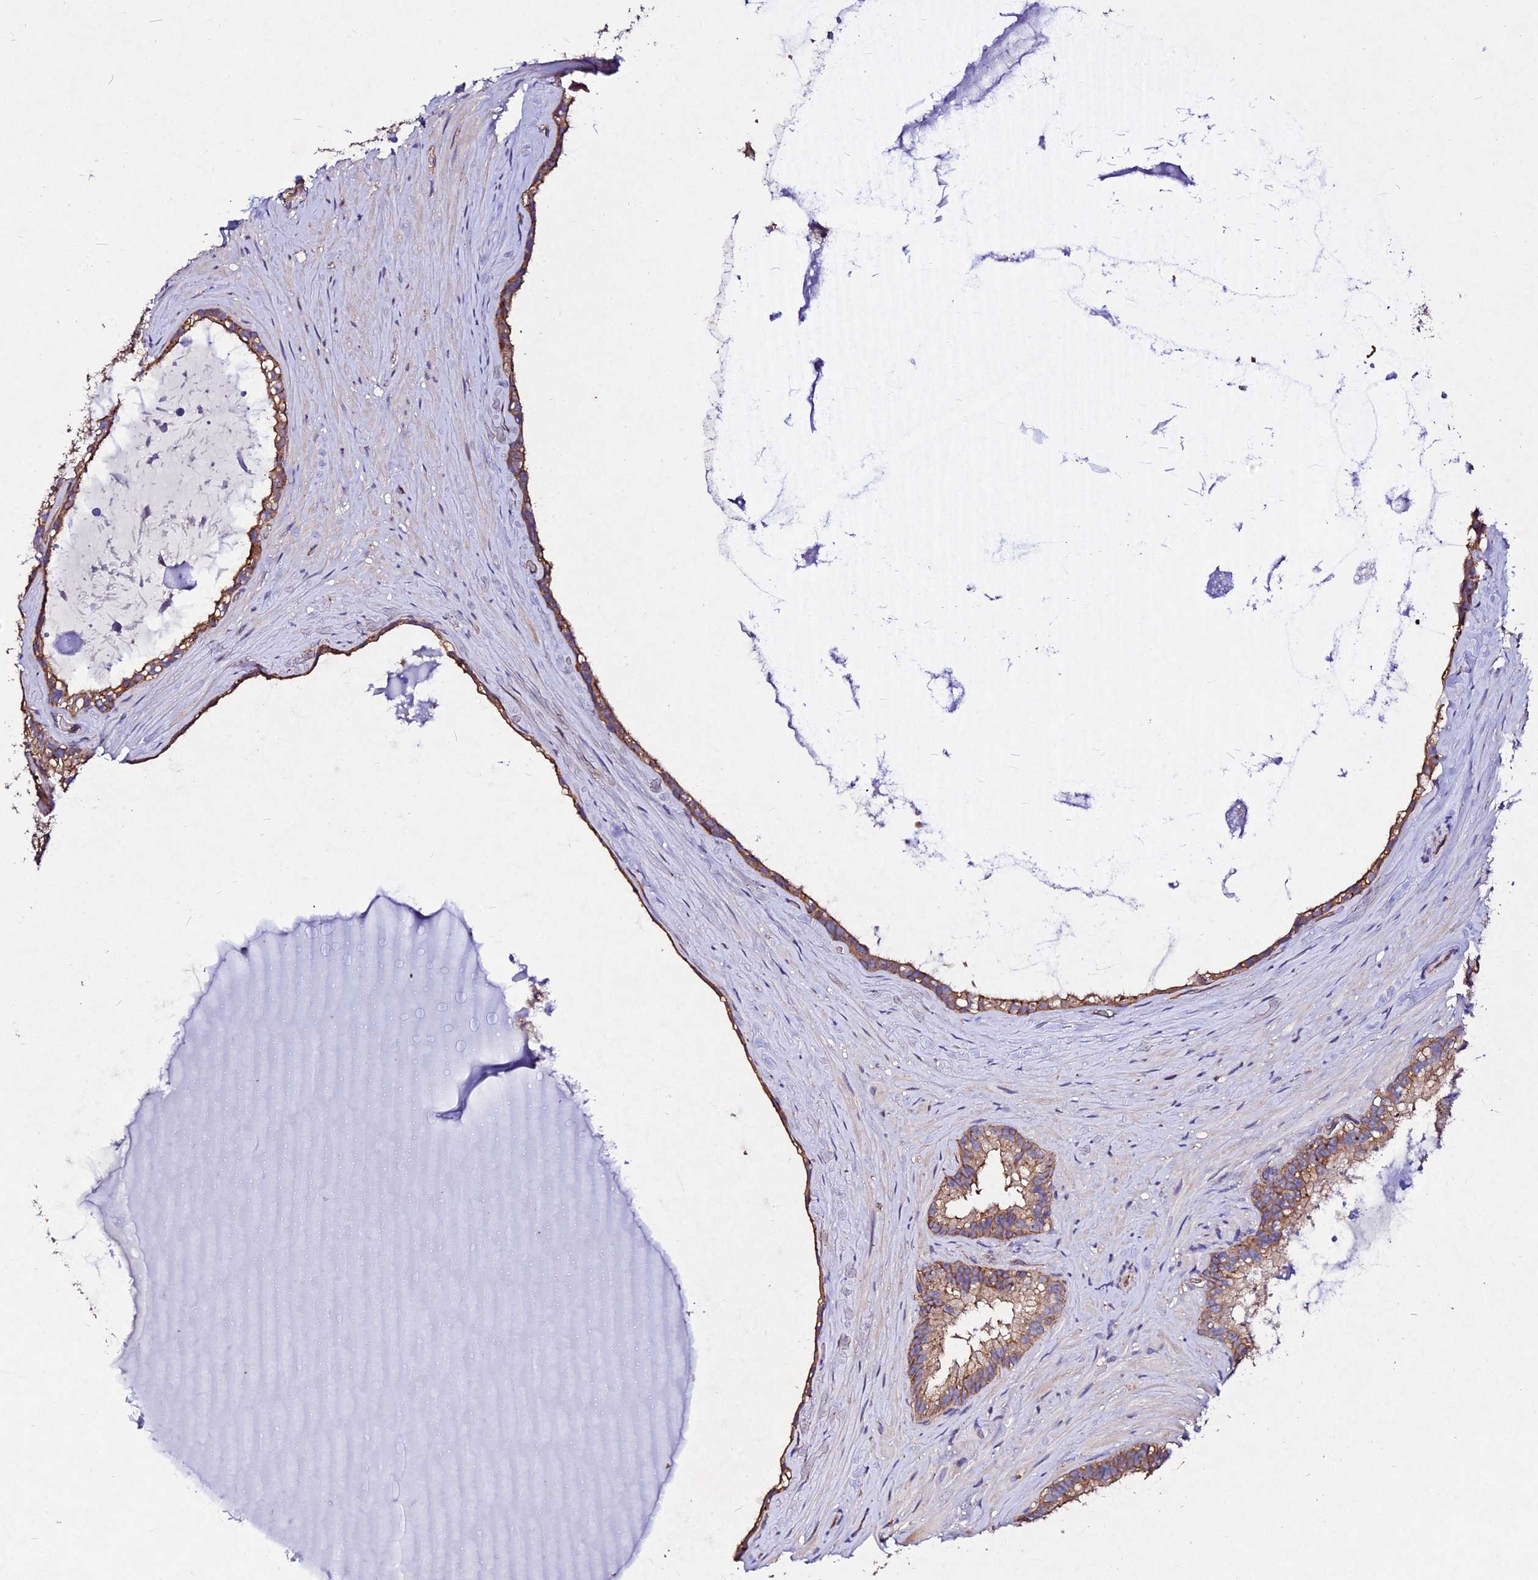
{"staining": {"intensity": "moderate", "quantity": "25%-75%", "location": "cytoplasmic/membranous"}, "tissue": "seminal vesicle", "cell_type": "Glandular cells", "image_type": "normal", "snomed": [{"axis": "morphology", "description": "Normal tissue, NOS"}, {"axis": "topography", "description": "Prostate"}, {"axis": "topography", "description": "Seminal veicle"}], "caption": "Seminal vesicle was stained to show a protein in brown. There is medium levels of moderate cytoplasmic/membranous positivity in about 25%-75% of glandular cells.", "gene": "AP3M1", "patient": {"sex": "male", "age": 79}}